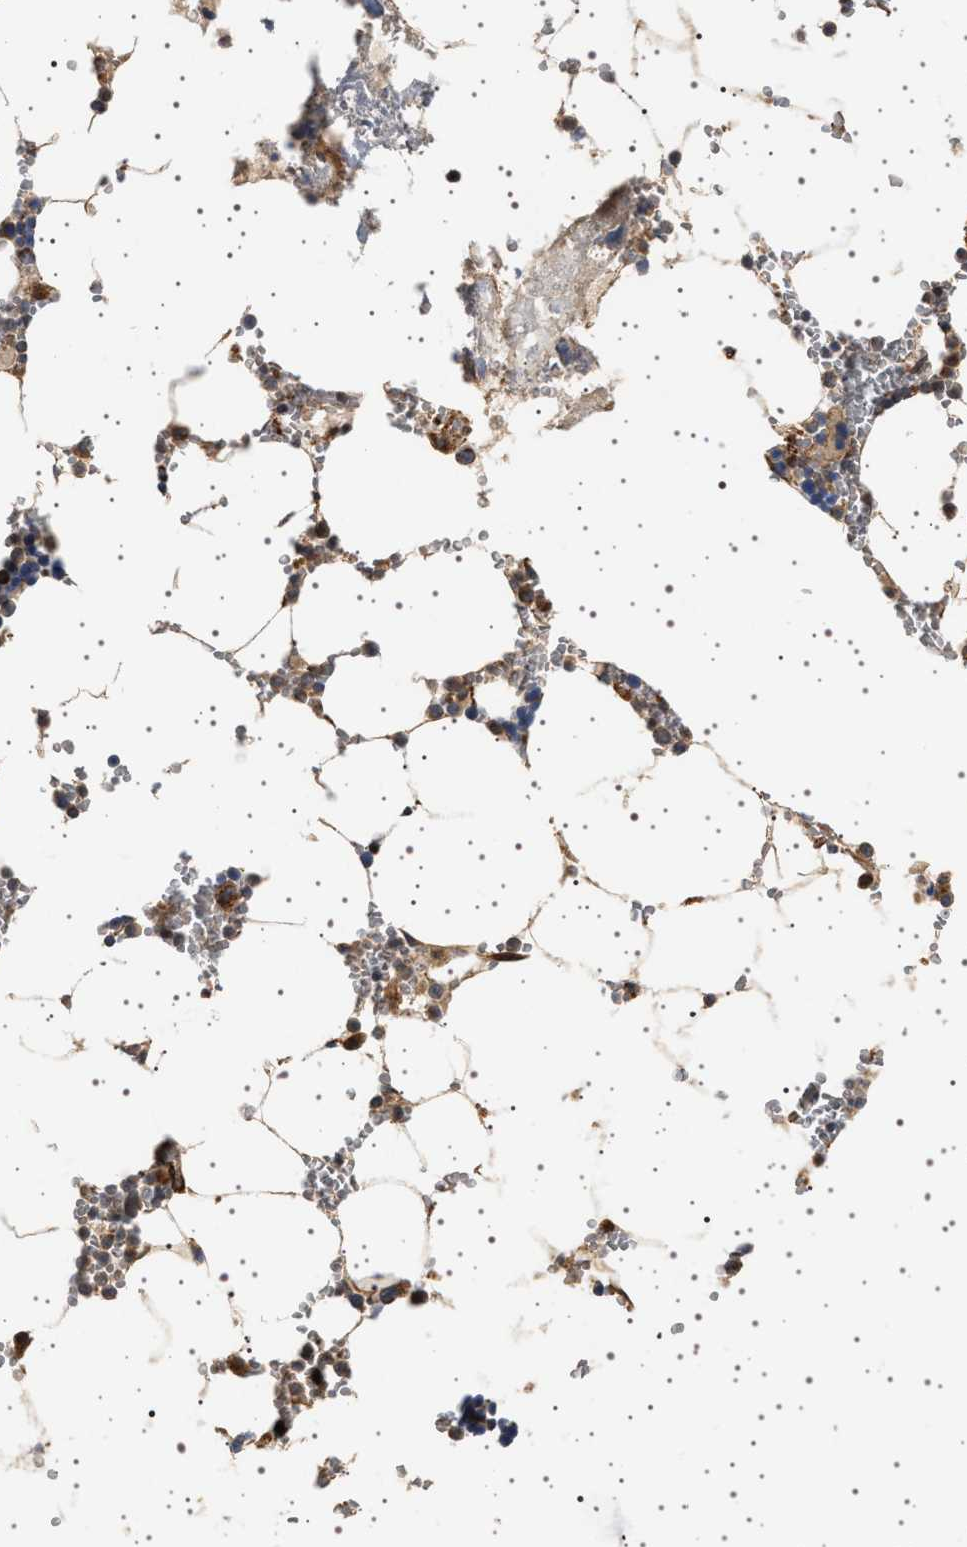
{"staining": {"intensity": "moderate", "quantity": "25%-75%", "location": "cytoplasmic/membranous"}, "tissue": "bone marrow", "cell_type": "Hematopoietic cells", "image_type": "normal", "snomed": [{"axis": "morphology", "description": "Normal tissue, NOS"}, {"axis": "topography", "description": "Bone marrow"}], "caption": "Immunohistochemical staining of benign bone marrow reveals 25%-75% levels of moderate cytoplasmic/membranous protein expression in about 25%-75% of hematopoietic cells. (DAB IHC with brightfield microscopy, high magnification).", "gene": "TRUB2", "patient": {"sex": "male", "age": 70}}